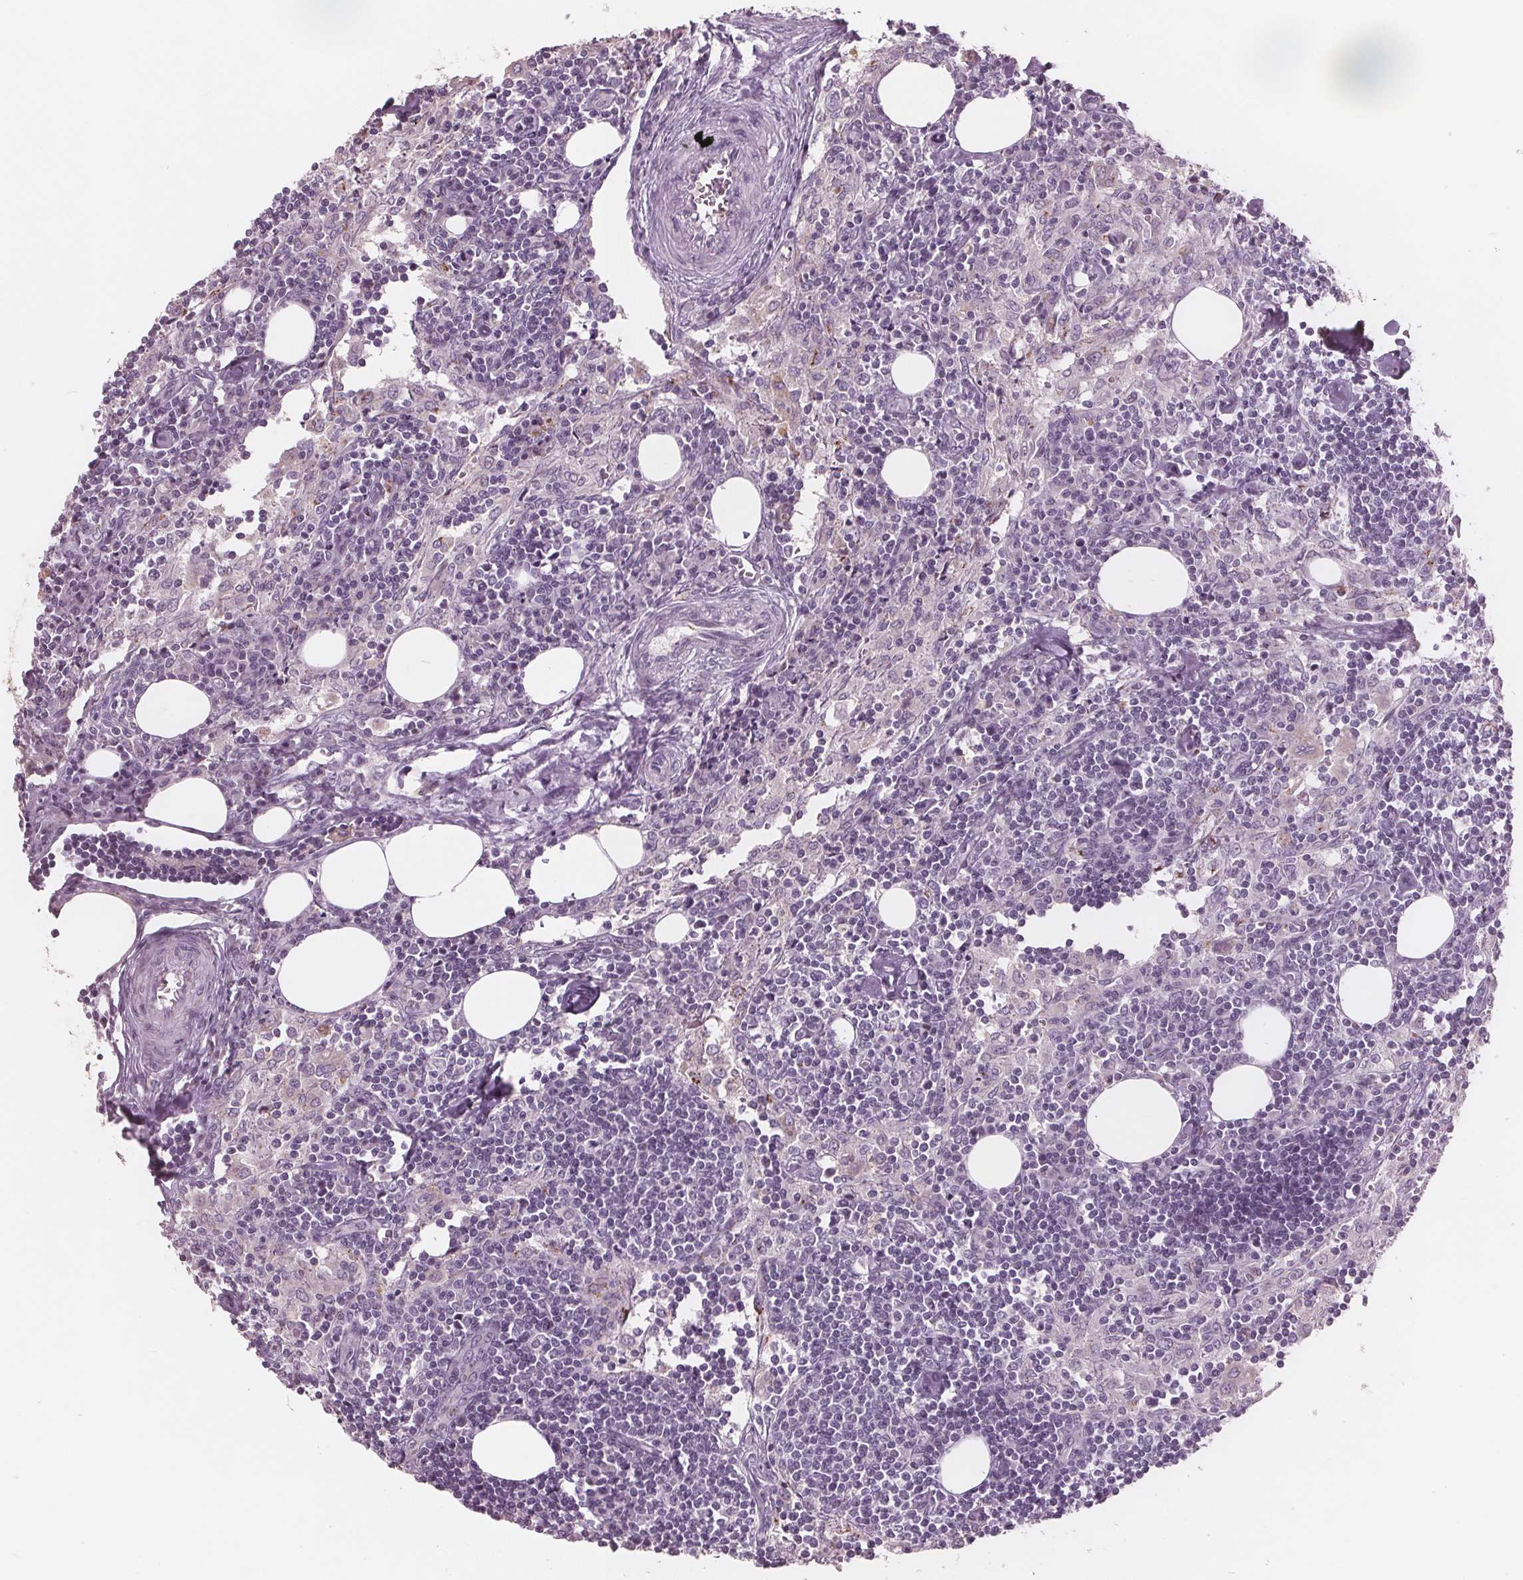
{"staining": {"intensity": "negative", "quantity": "none", "location": "none"}, "tissue": "lymph node", "cell_type": "Germinal center cells", "image_type": "normal", "snomed": [{"axis": "morphology", "description": "Normal tissue, NOS"}, {"axis": "topography", "description": "Lymph node"}], "caption": "A high-resolution photomicrograph shows immunohistochemistry (IHC) staining of benign lymph node, which exhibits no significant positivity in germinal center cells.", "gene": "PTPN14", "patient": {"sex": "male", "age": 55}}